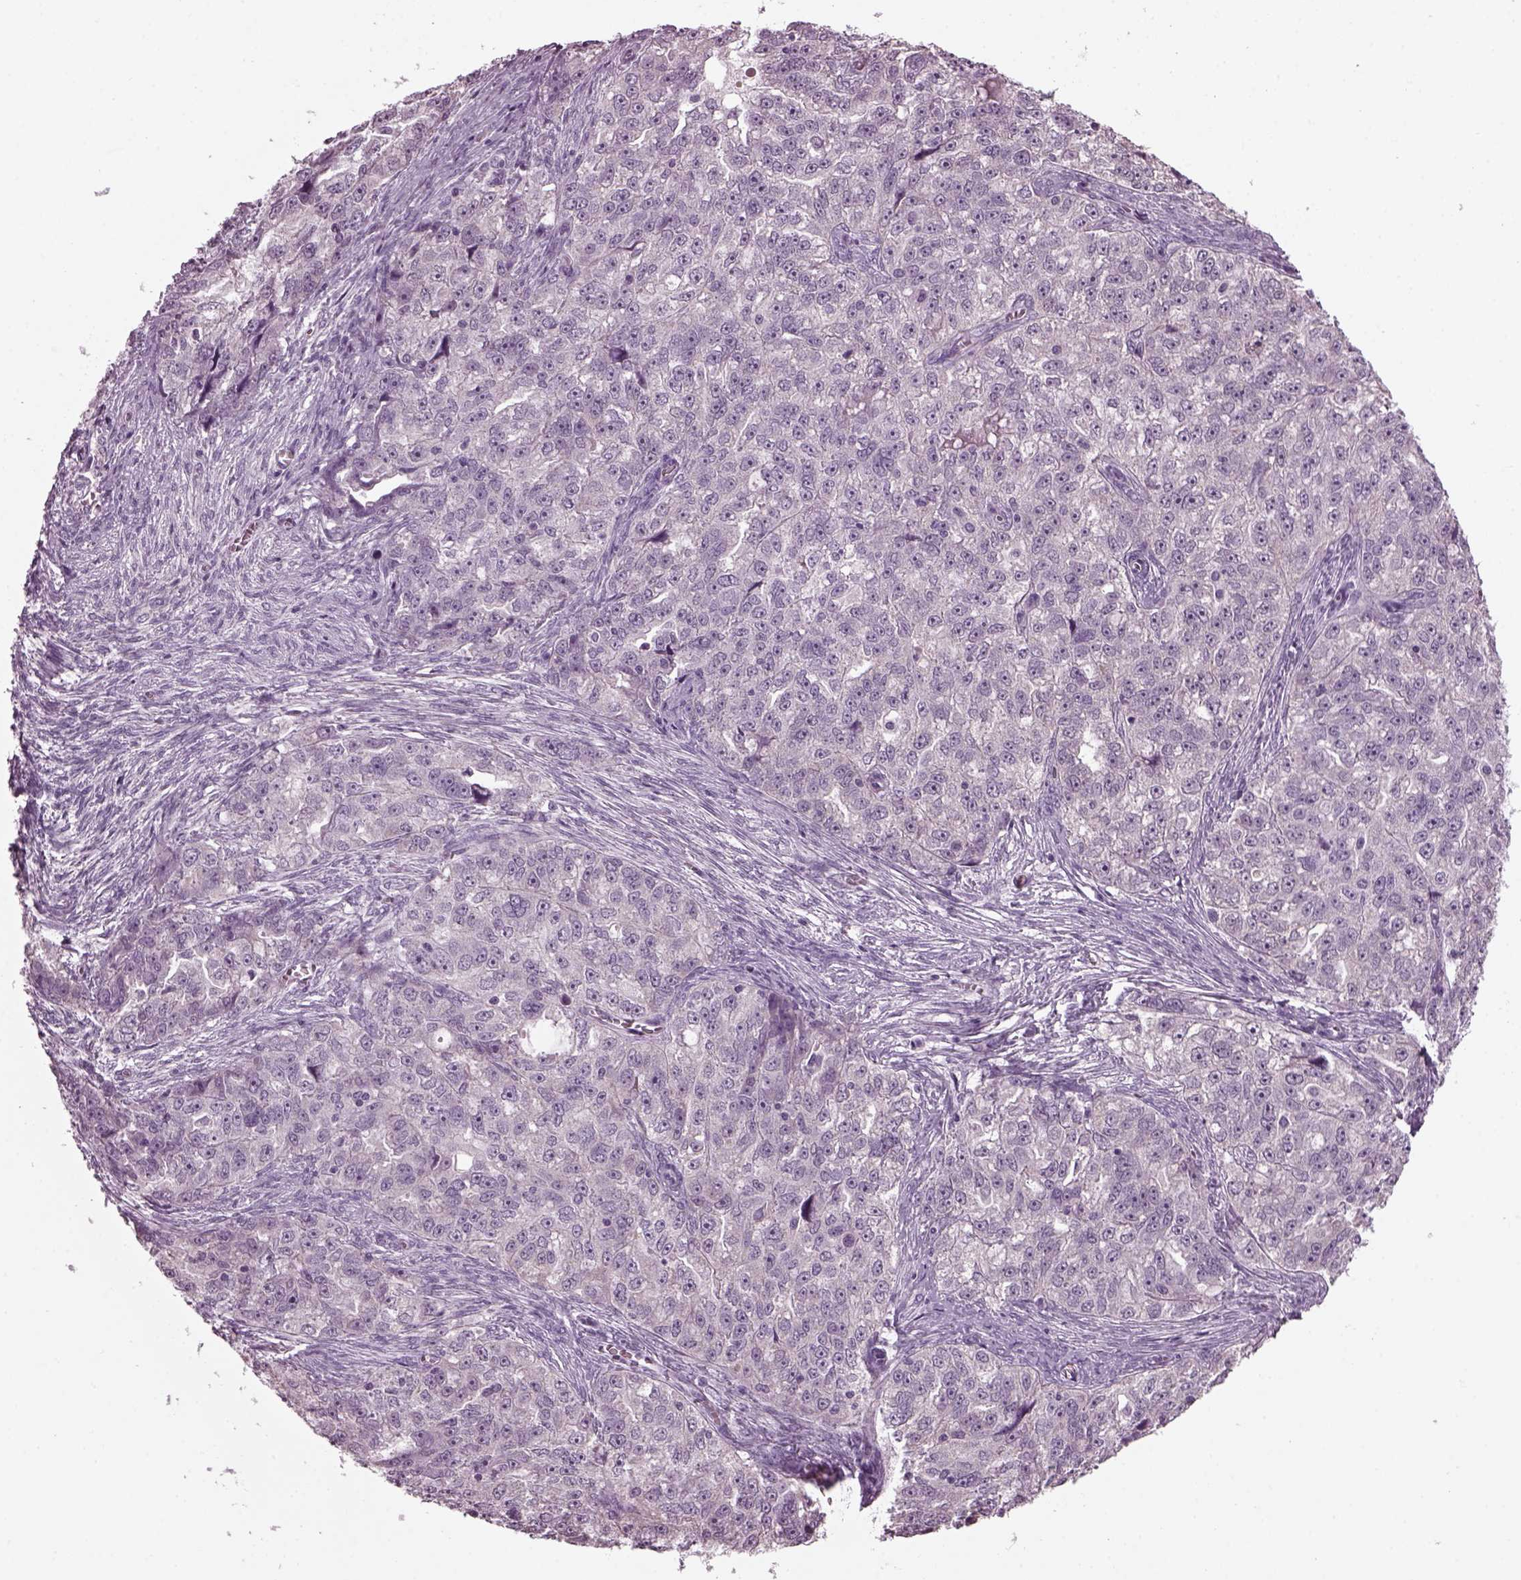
{"staining": {"intensity": "negative", "quantity": "none", "location": "none"}, "tissue": "ovarian cancer", "cell_type": "Tumor cells", "image_type": "cancer", "snomed": [{"axis": "morphology", "description": "Cystadenocarcinoma, serous, NOS"}, {"axis": "topography", "description": "Ovary"}], "caption": "The histopathology image shows no significant expression in tumor cells of ovarian serous cystadenocarcinoma.", "gene": "CLCN4", "patient": {"sex": "female", "age": 51}}